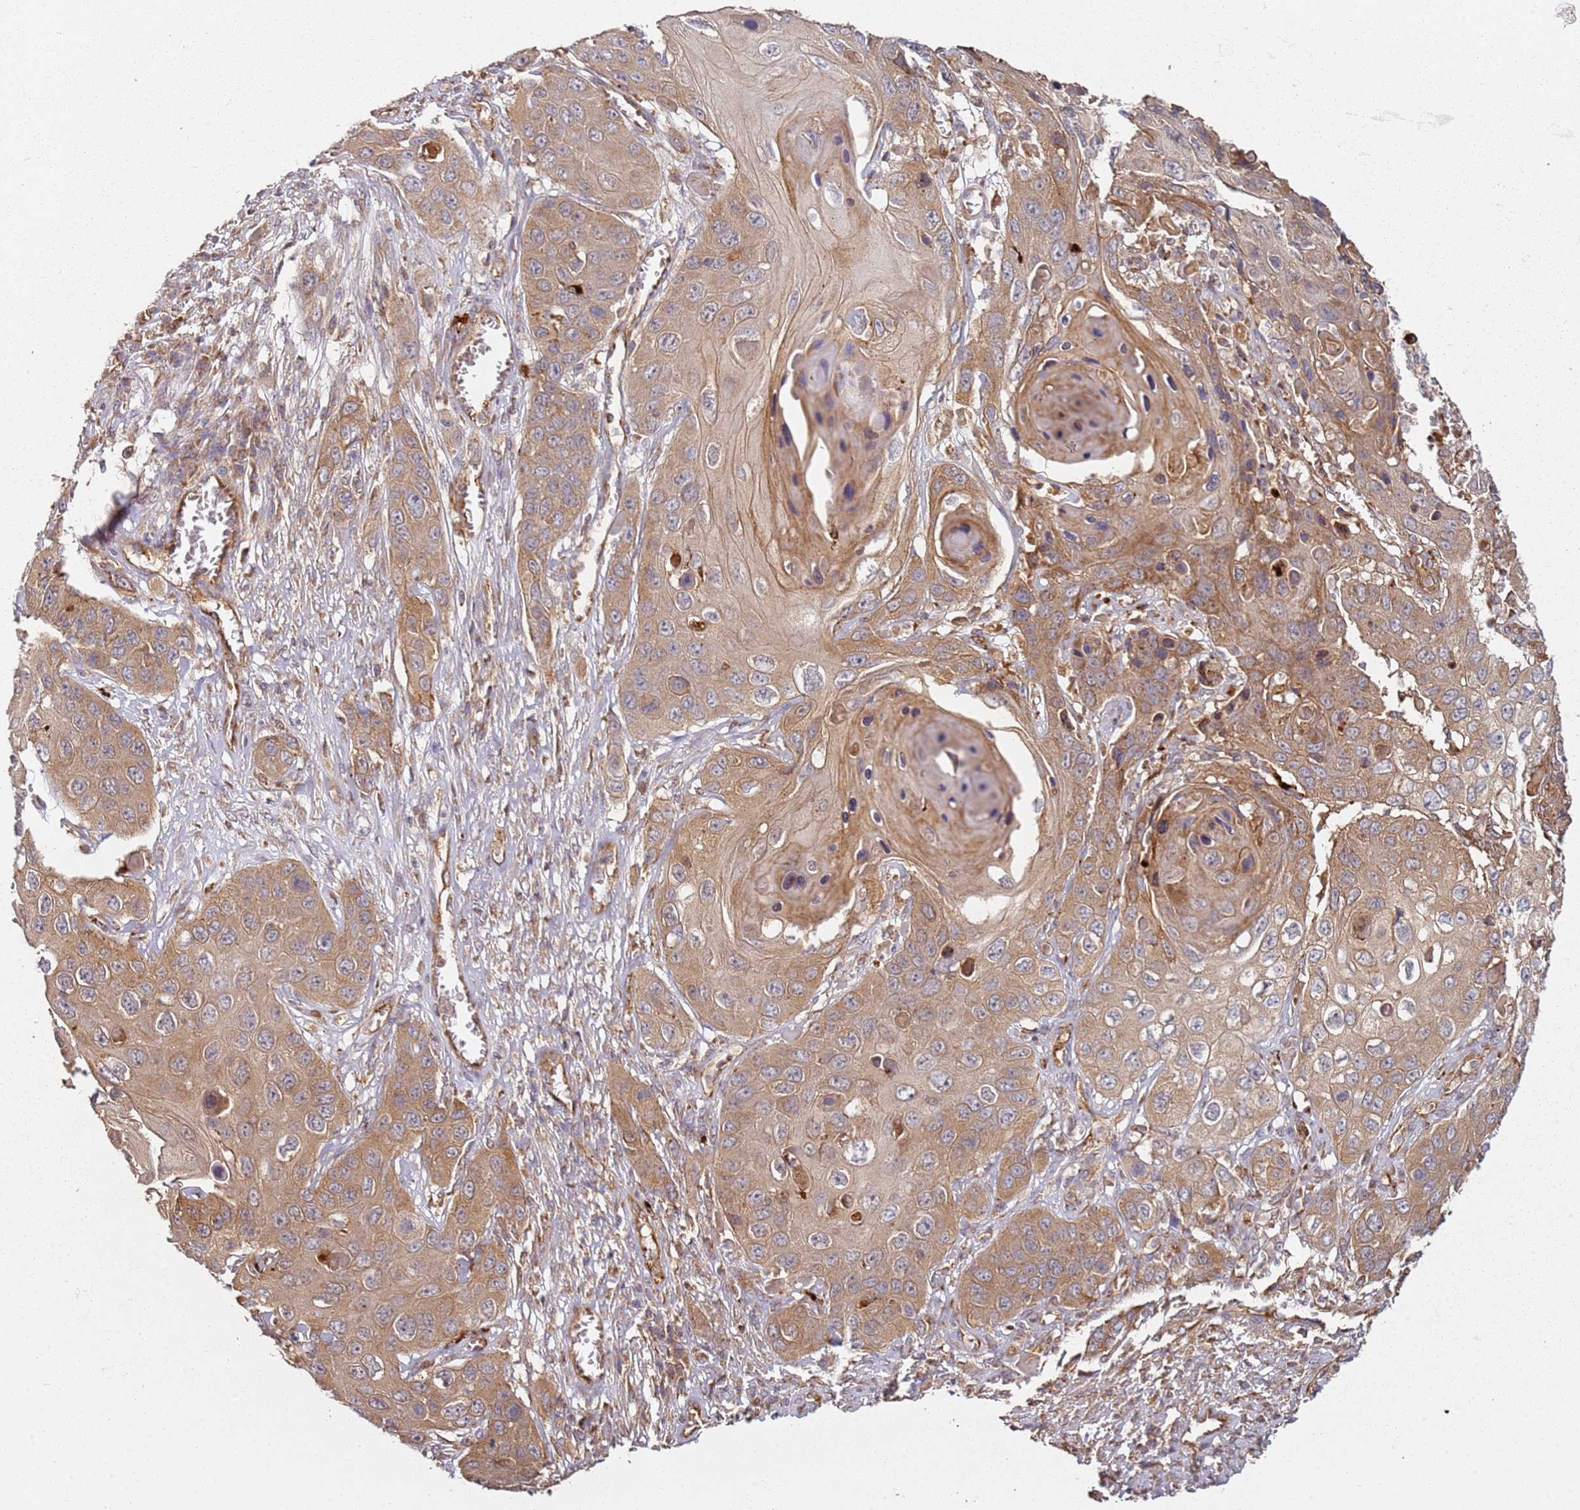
{"staining": {"intensity": "moderate", "quantity": ">75%", "location": "cytoplasmic/membranous"}, "tissue": "skin cancer", "cell_type": "Tumor cells", "image_type": "cancer", "snomed": [{"axis": "morphology", "description": "Squamous cell carcinoma, NOS"}, {"axis": "topography", "description": "Skin"}], "caption": "DAB (3,3'-diaminobenzidine) immunohistochemical staining of human skin cancer (squamous cell carcinoma) shows moderate cytoplasmic/membranous protein positivity in approximately >75% of tumor cells. Immunohistochemistry stains the protein of interest in brown and the nuclei are stained blue.", "gene": "SCGB2B2", "patient": {"sex": "male", "age": 55}}